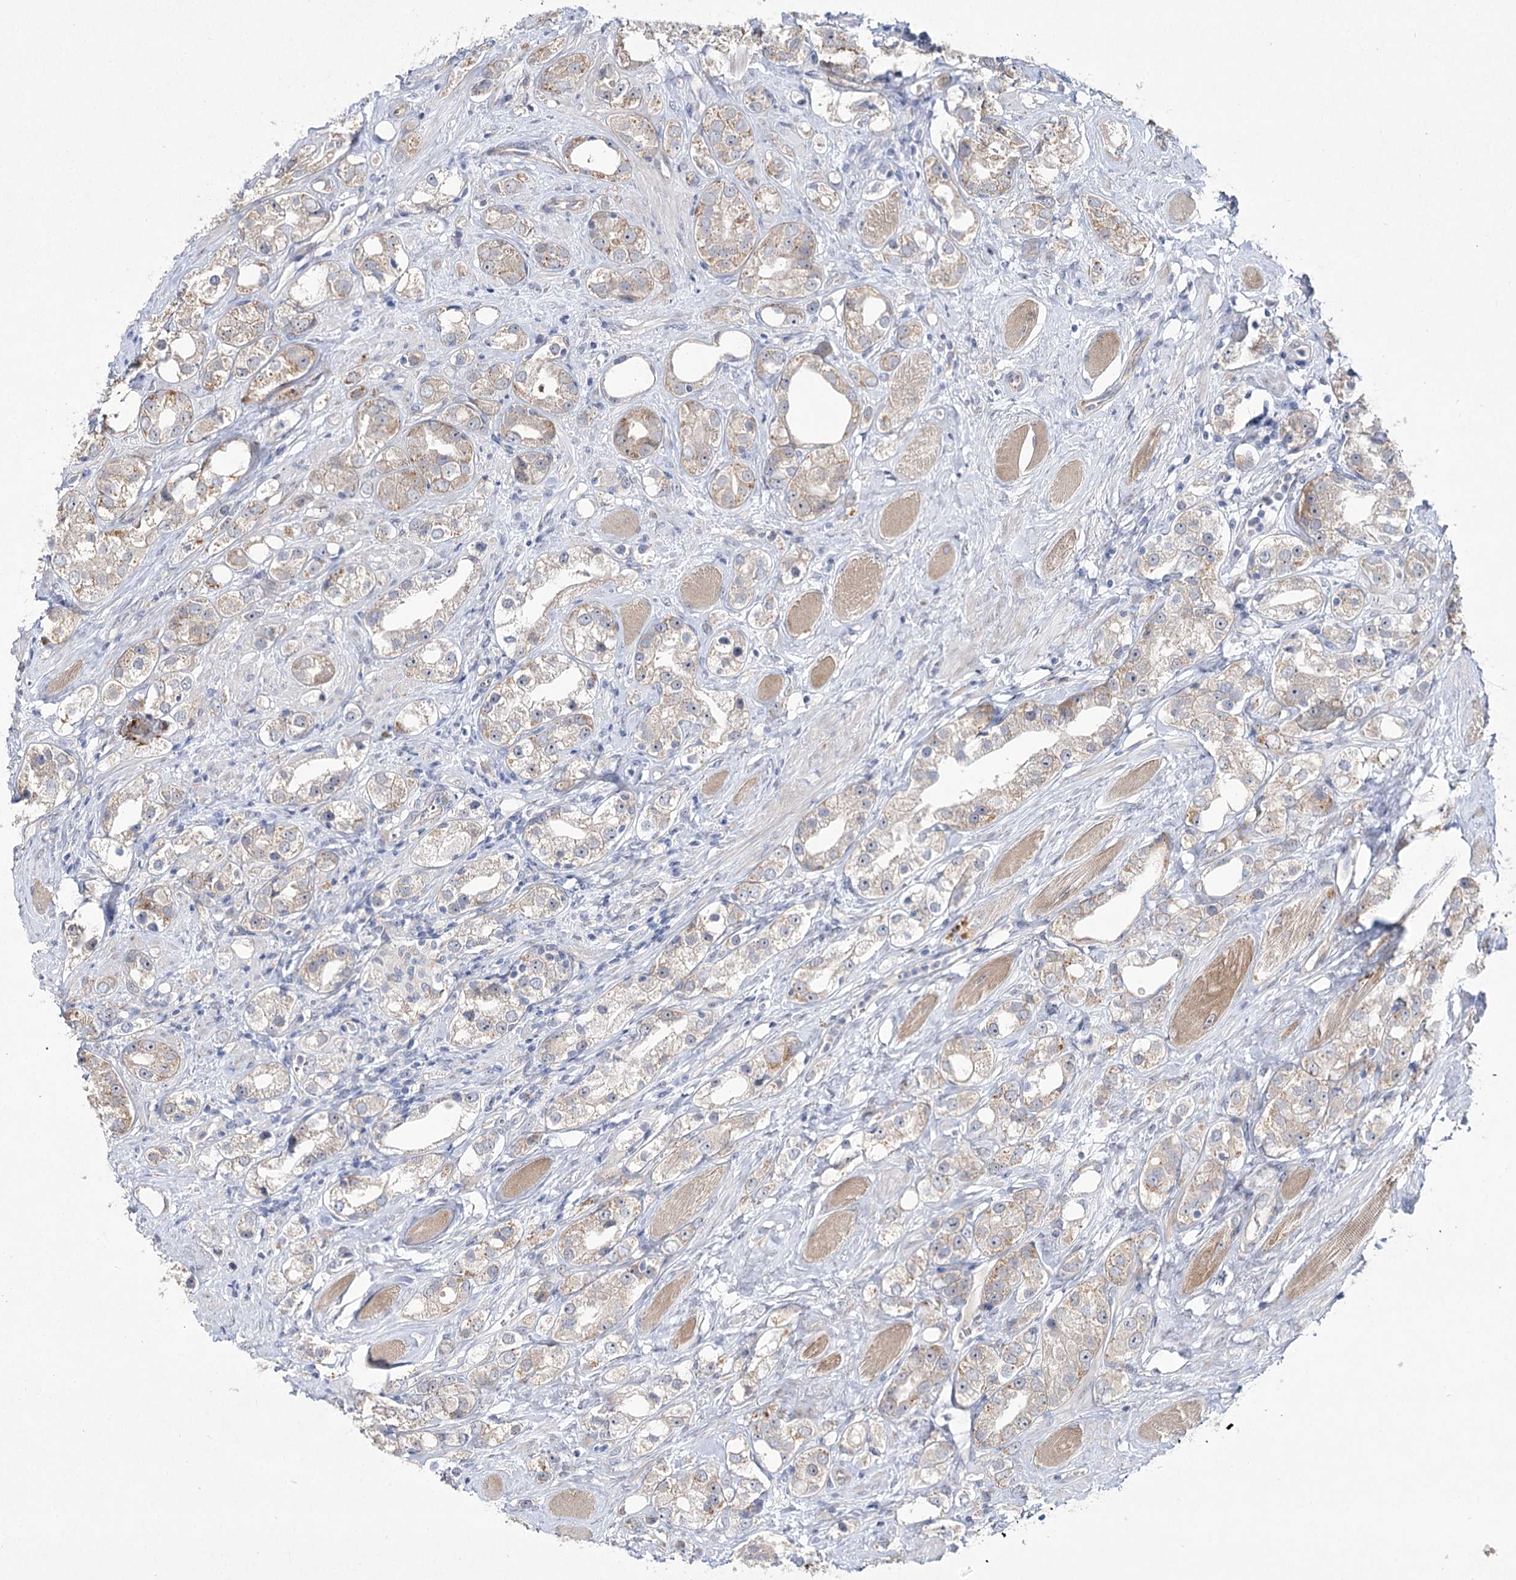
{"staining": {"intensity": "weak", "quantity": "25%-75%", "location": "cytoplasmic/membranous"}, "tissue": "prostate cancer", "cell_type": "Tumor cells", "image_type": "cancer", "snomed": [{"axis": "morphology", "description": "Adenocarcinoma, NOS"}, {"axis": "topography", "description": "Prostate"}], "caption": "Immunohistochemical staining of adenocarcinoma (prostate) shows low levels of weak cytoplasmic/membranous protein expression in approximately 25%-75% of tumor cells.", "gene": "ARHGAP32", "patient": {"sex": "male", "age": 79}}